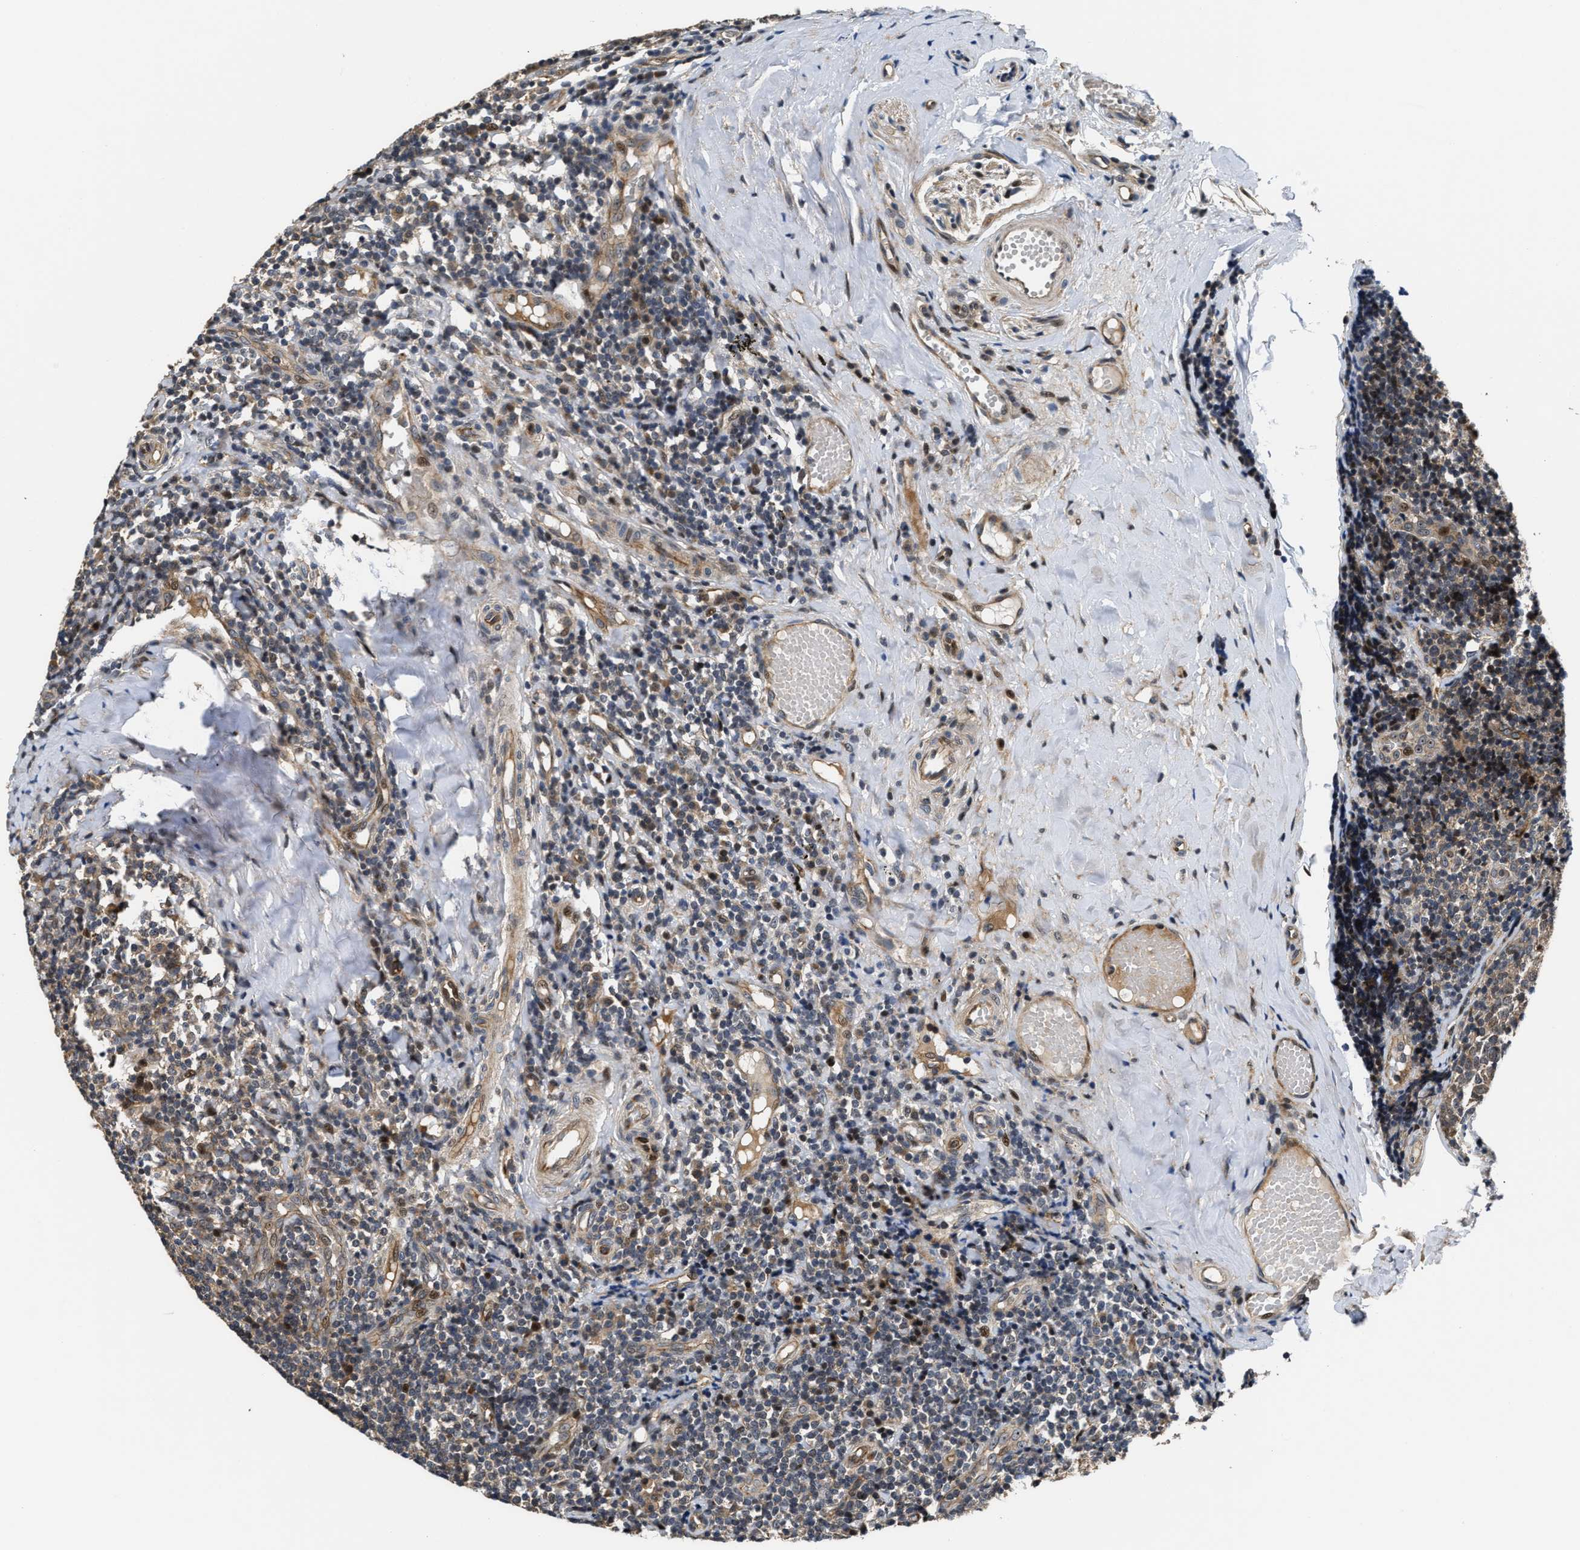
{"staining": {"intensity": "moderate", "quantity": "25%-75%", "location": "cytoplasmic/membranous,nuclear"}, "tissue": "tonsil", "cell_type": "Germinal center cells", "image_type": "normal", "snomed": [{"axis": "morphology", "description": "Normal tissue, NOS"}, {"axis": "topography", "description": "Tonsil"}], "caption": "Moderate cytoplasmic/membranous,nuclear positivity for a protein is present in about 25%-75% of germinal center cells of normal tonsil using IHC.", "gene": "ALDH3A2", "patient": {"sex": "female", "age": 19}}